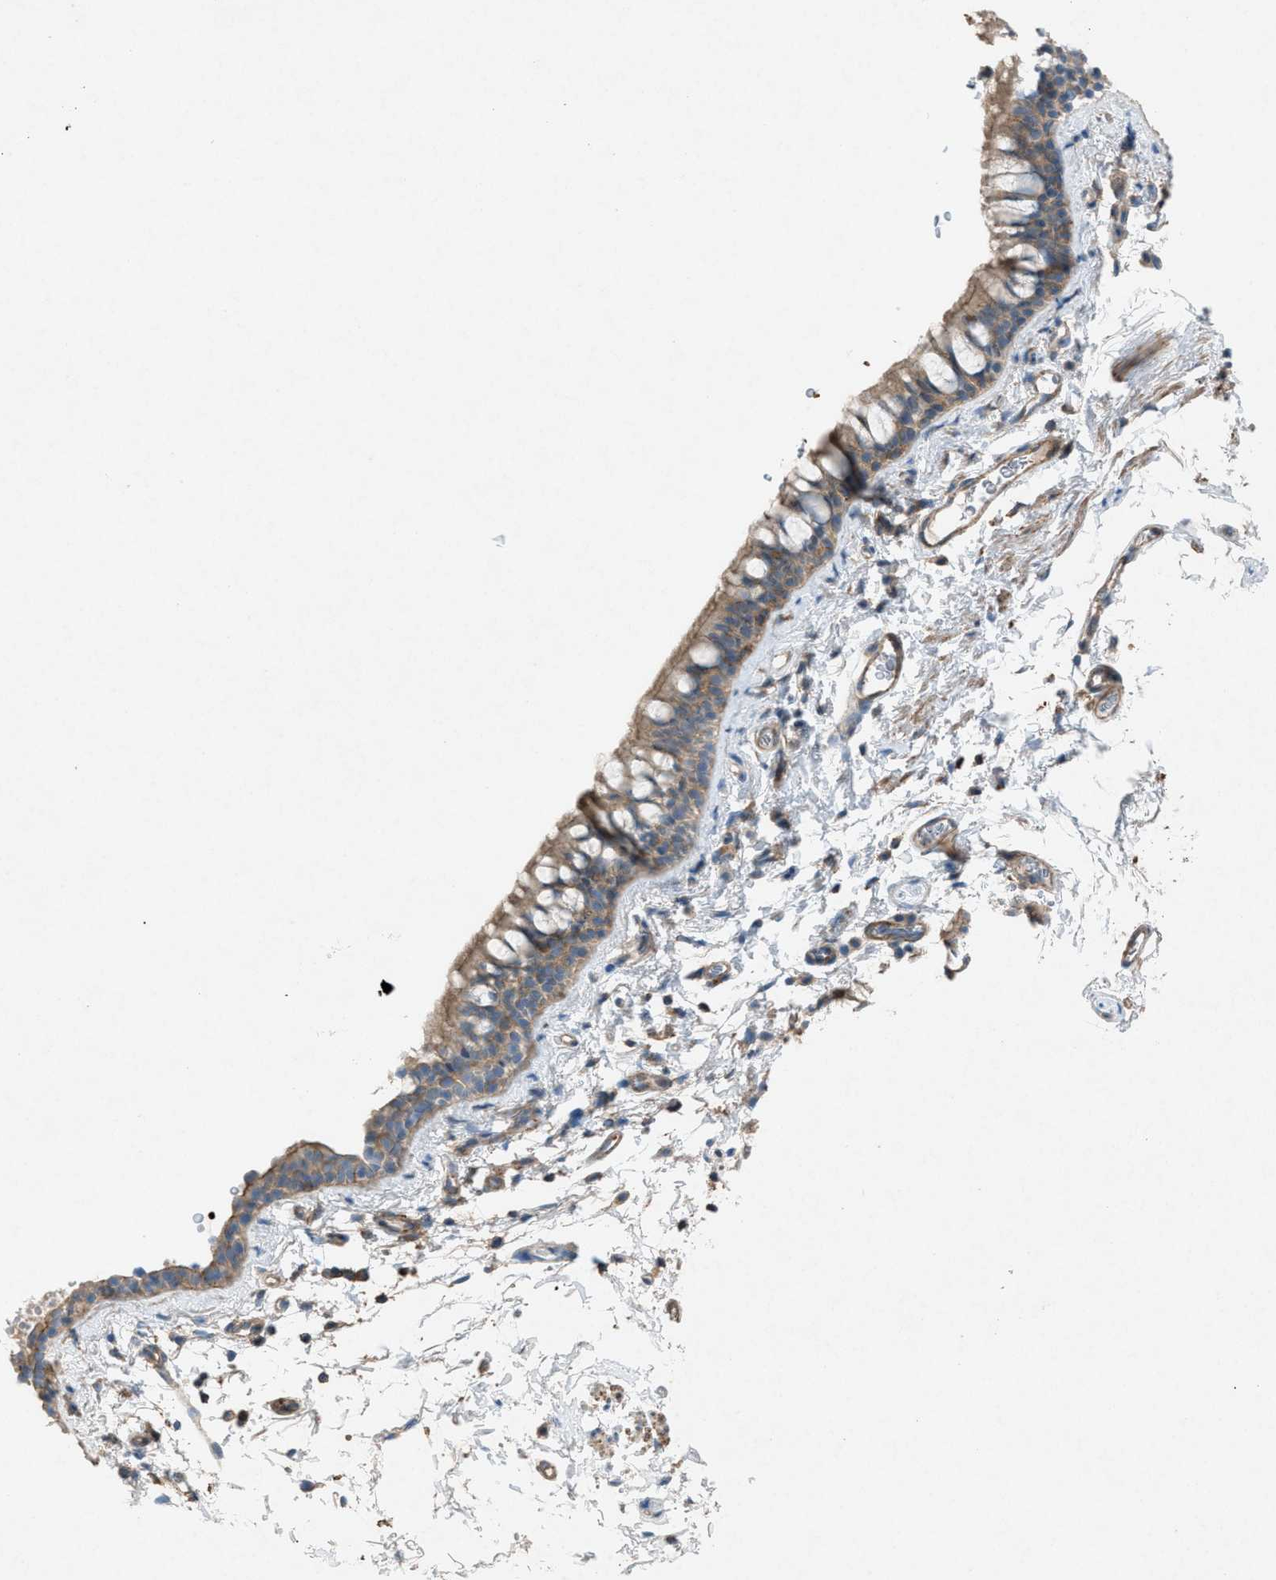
{"staining": {"intensity": "moderate", "quantity": ">75%", "location": "cytoplasmic/membranous"}, "tissue": "bronchus", "cell_type": "Respiratory epithelial cells", "image_type": "normal", "snomed": [{"axis": "morphology", "description": "Normal tissue, NOS"}, {"axis": "morphology", "description": "Malignant melanoma, Metastatic site"}, {"axis": "topography", "description": "Bronchus"}, {"axis": "topography", "description": "Lung"}], "caption": "IHC staining of benign bronchus, which demonstrates medium levels of moderate cytoplasmic/membranous positivity in approximately >75% of respiratory epithelial cells indicating moderate cytoplasmic/membranous protein staining. The staining was performed using DAB (brown) for protein detection and nuclei were counterstained in hematoxylin (blue).", "gene": "NCK2", "patient": {"sex": "male", "age": 64}}